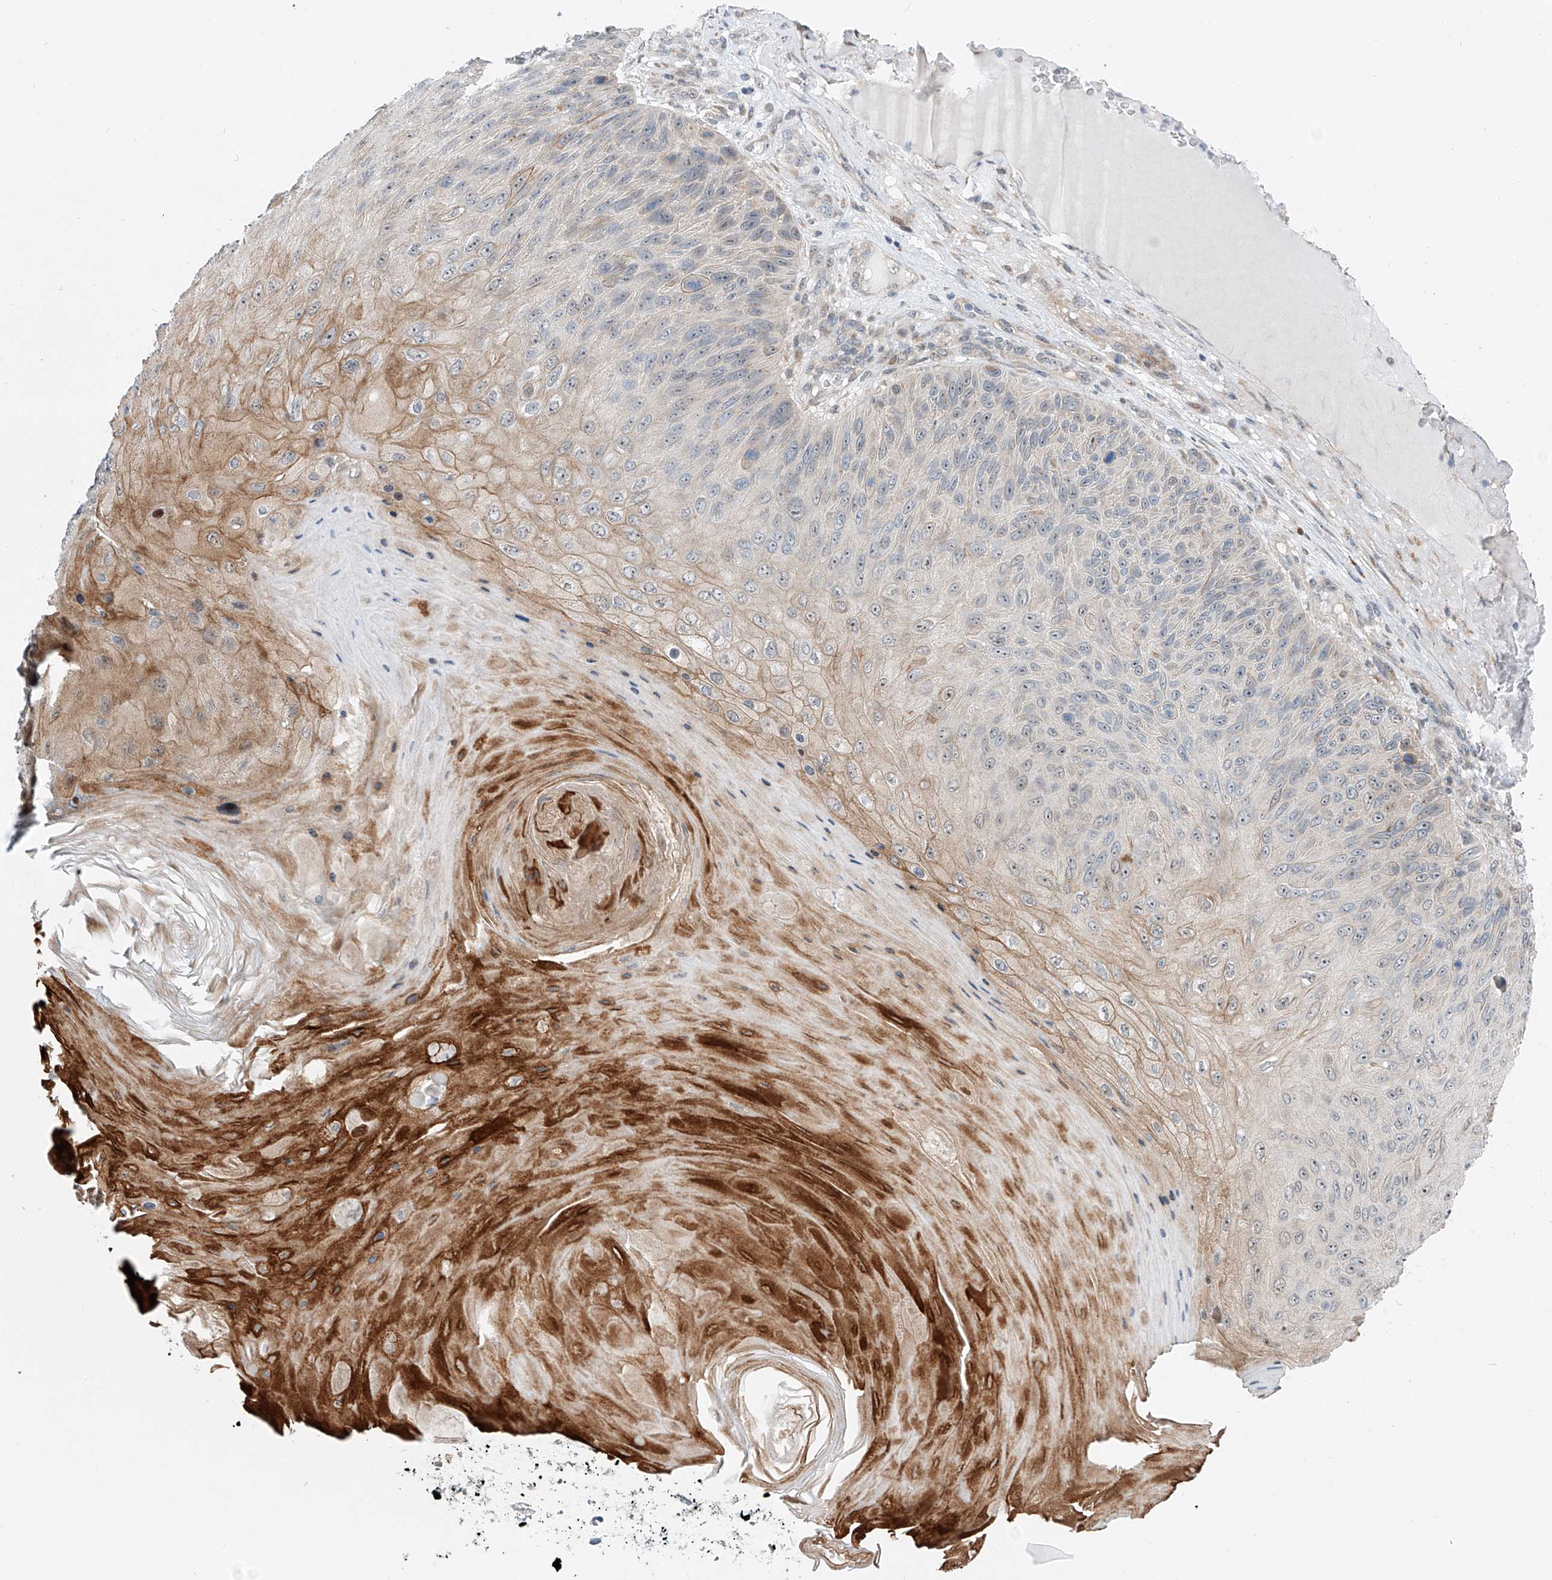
{"staining": {"intensity": "moderate", "quantity": "<25%", "location": "cytoplasmic/membranous"}, "tissue": "skin cancer", "cell_type": "Tumor cells", "image_type": "cancer", "snomed": [{"axis": "morphology", "description": "Squamous cell carcinoma, NOS"}, {"axis": "topography", "description": "Skin"}], "caption": "This micrograph demonstrates immunohistochemistry (IHC) staining of human skin squamous cell carcinoma, with low moderate cytoplasmic/membranous positivity in about <25% of tumor cells.", "gene": "CLDND1", "patient": {"sex": "female", "age": 88}}